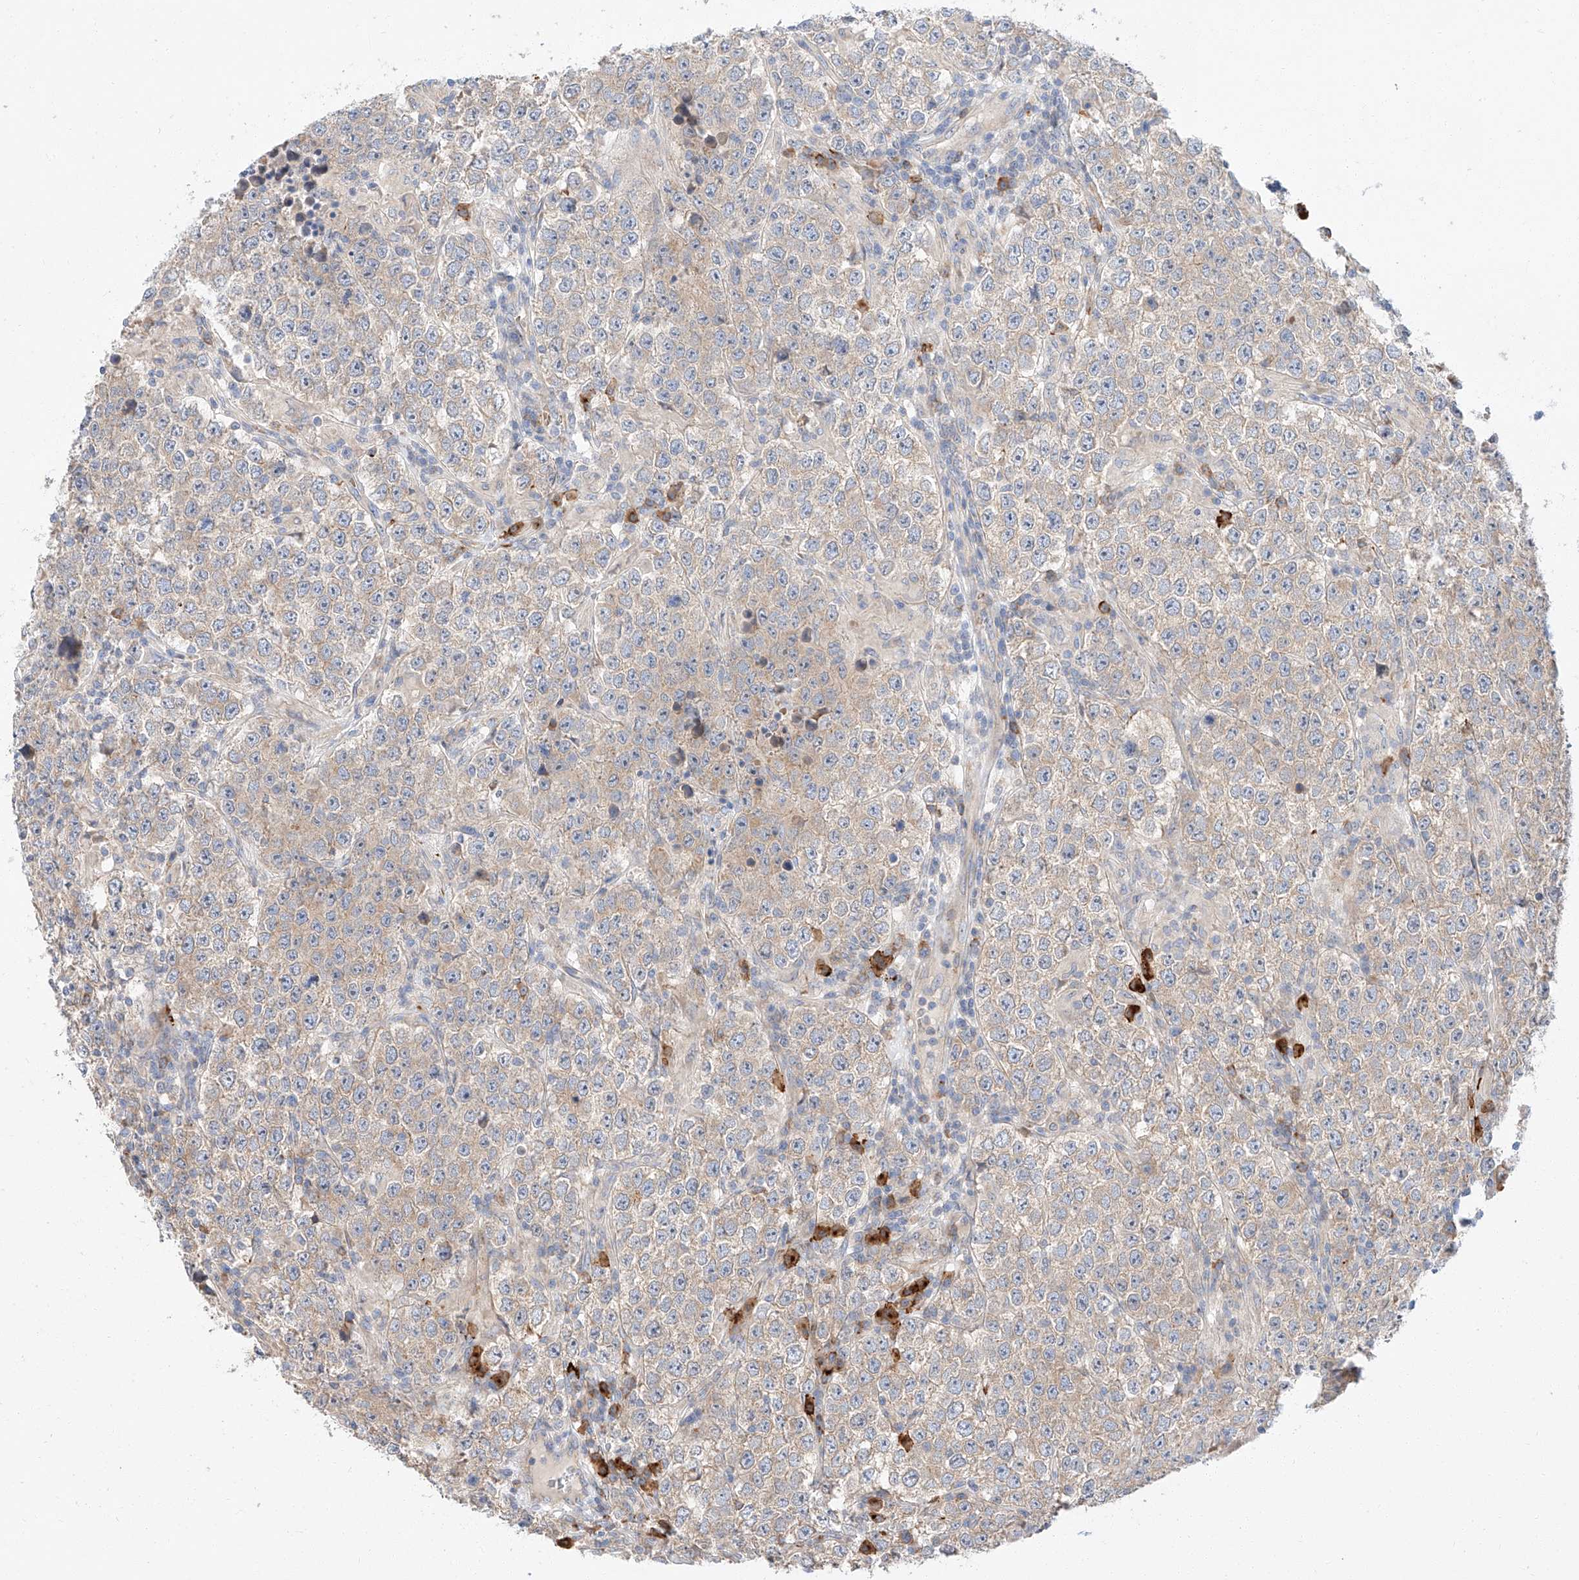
{"staining": {"intensity": "negative", "quantity": "none", "location": "none"}, "tissue": "testis cancer", "cell_type": "Tumor cells", "image_type": "cancer", "snomed": [{"axis": "morphology", "description": "Normal tissue, NOS"}, {"axis": "morphology", "description": "Urothelial carcinoma, High grade"}, {"axis": "morphology", "description": "Seminoma, NOS"}, {"axis": "morphology", "description": "Carcinoma, Embryonal, NOS"}, {"axis": "topography", "description": "Urinary bladder"}, {"axis": "topography", "description": "Testis"}], "caption": "Protein analysis of testis high-grade urothelial carcinoma displays no significant expression in tumor cells. Nuclei are stained in blue.", "gene": "GLMN", "patient": {"sex": "male", "age": 41}}